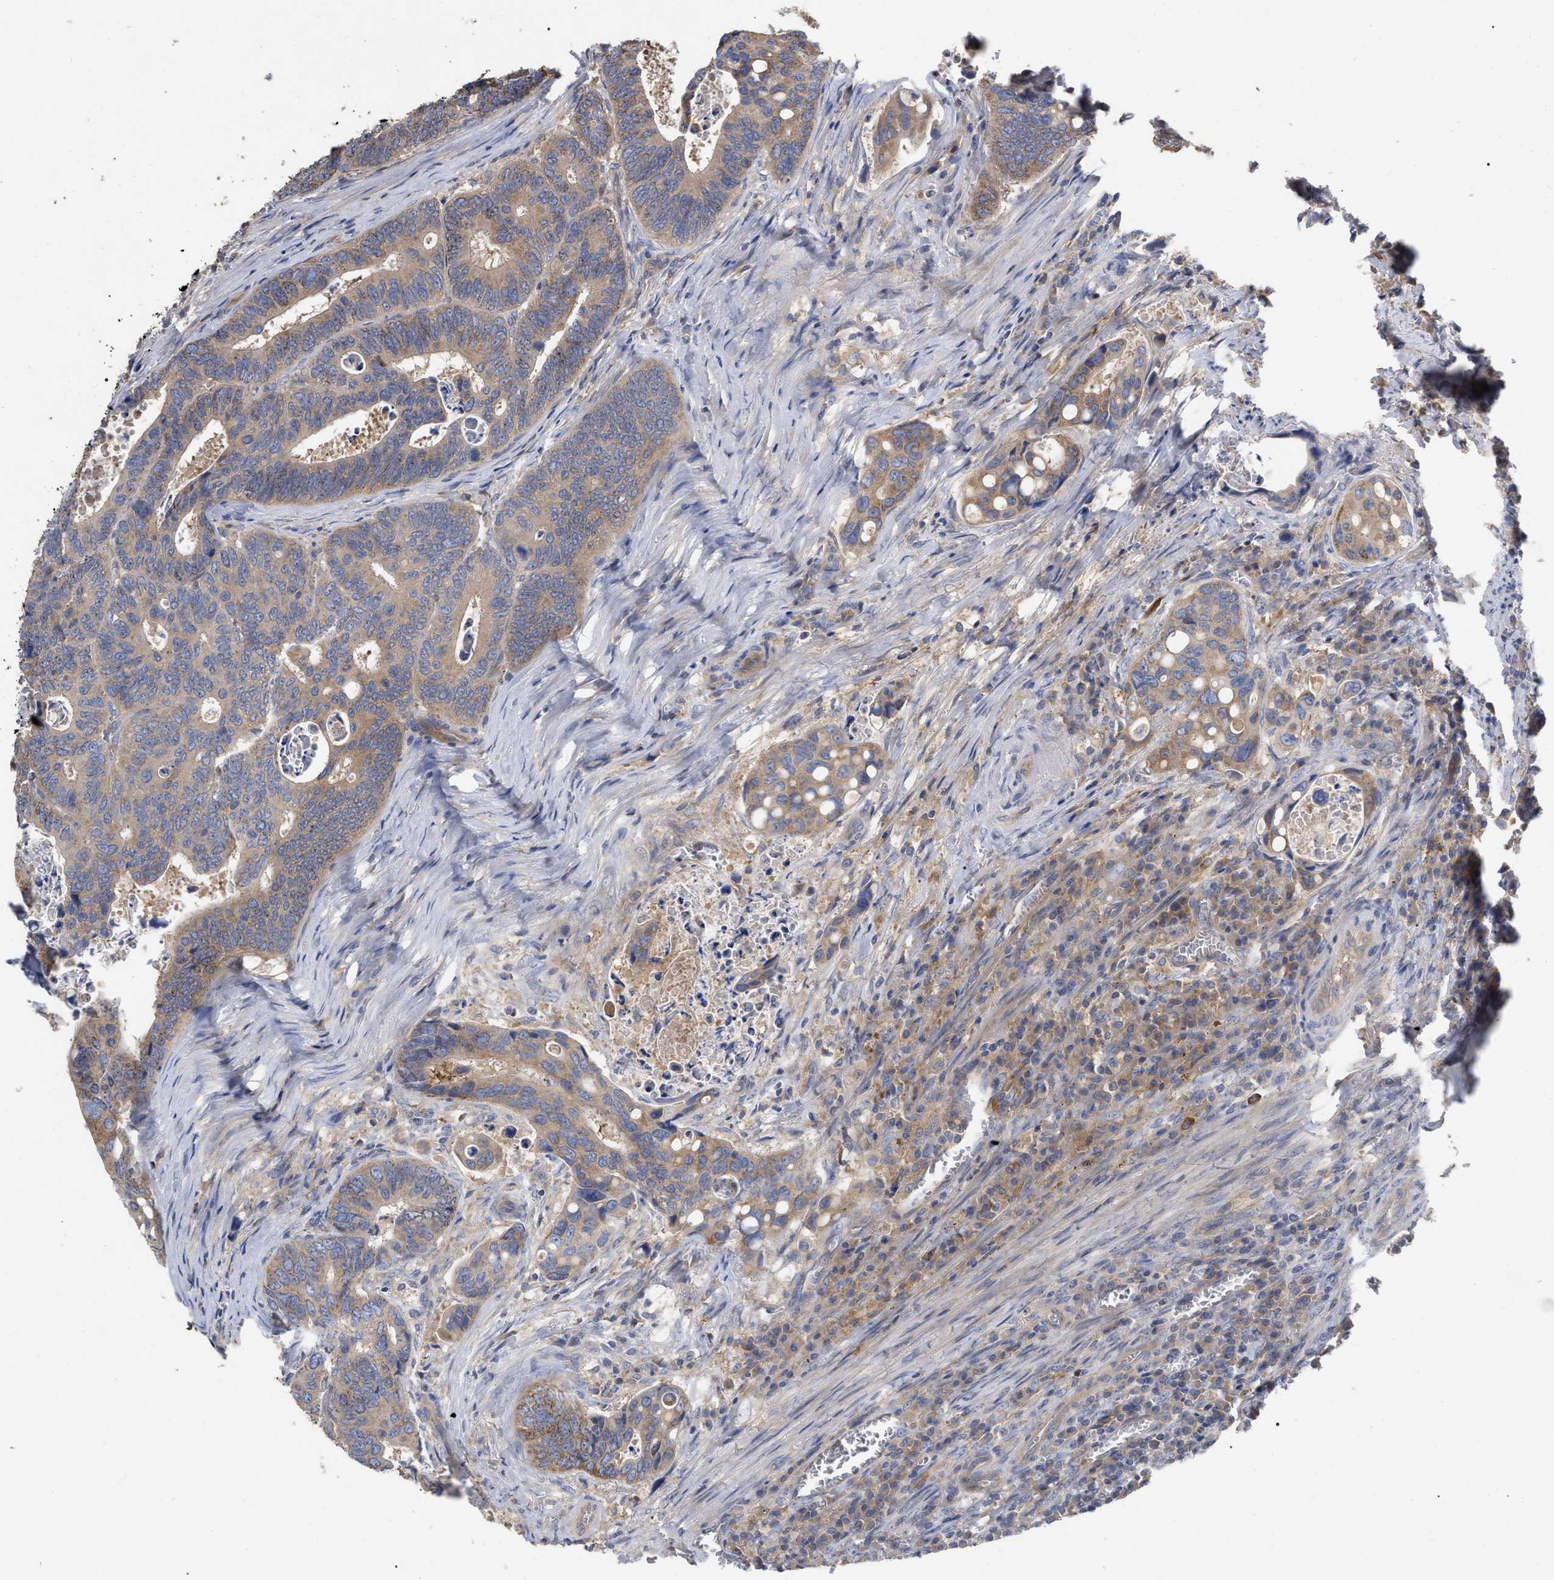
{"staining": {"intensity": "weak", "quantity": ">75%", "location": "cytoplasmic/membranous"}, "tissue": "colorectal cancer", "cell_type": "Tumor cells", "image_type": "cancer", "snomed": [{"axis": "morphology", "description": "Inflammation, NOS"}, {"axis": "morphology", "description": "Adenocarcinoma, NOS"}, {"axis": "topography", "description": "Colon"}], "caption": "DAB (3,3'-diaminobenzidine) immunohistochemical staining of human colorectal adenocarcinoma reveals weak cytoplasmic/membranous protein positivity in approximately >75% of tumor cells. Nuclei are stained in blue.", "gene": "RAP1GDS1", "patient": {"sex": "male", "age": 72}}